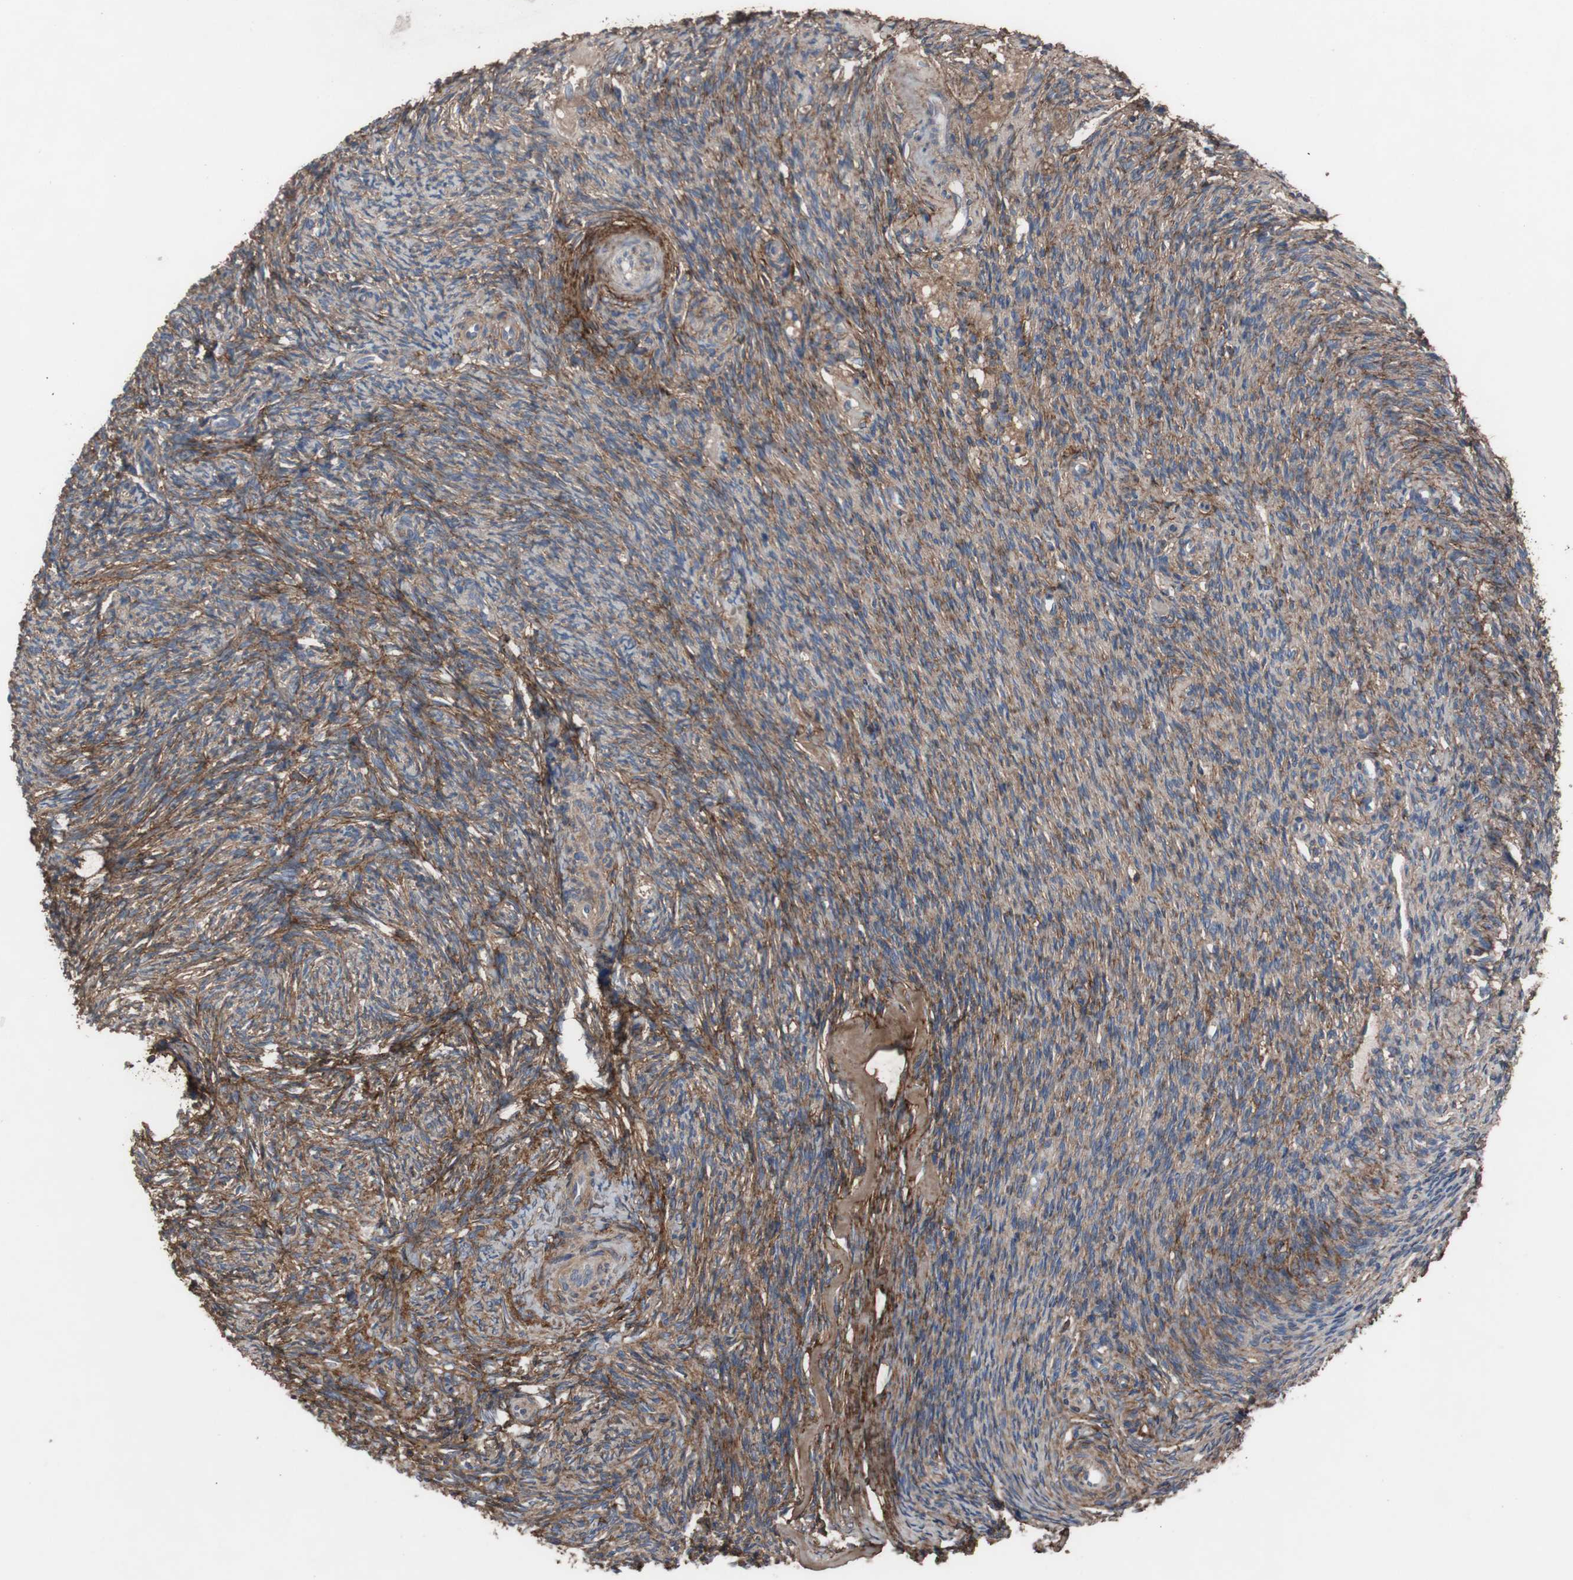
{"staining": {"intensity": "strong", "quantity": ">75%", "location": "cytoplasmic/membranous"}, "tissue": "ovary", "cell_type": "Ovarian stroma cells", "image_type": "normal", "snomed": [{"axis": "morphology", "description": "Normal tissue, NOS"}, {"axis": "topography", "description": "Ovary"}], "caption": "A micrograph of human ovary stained for a protein reveals strong cytoplasmic/membranous brown staining in ovarian stroma cells. The protein is shown in brown color, while the nuclei are stained blue.", "gene": "COL6A2", "patient": {"sex": "female", "age": 60}}